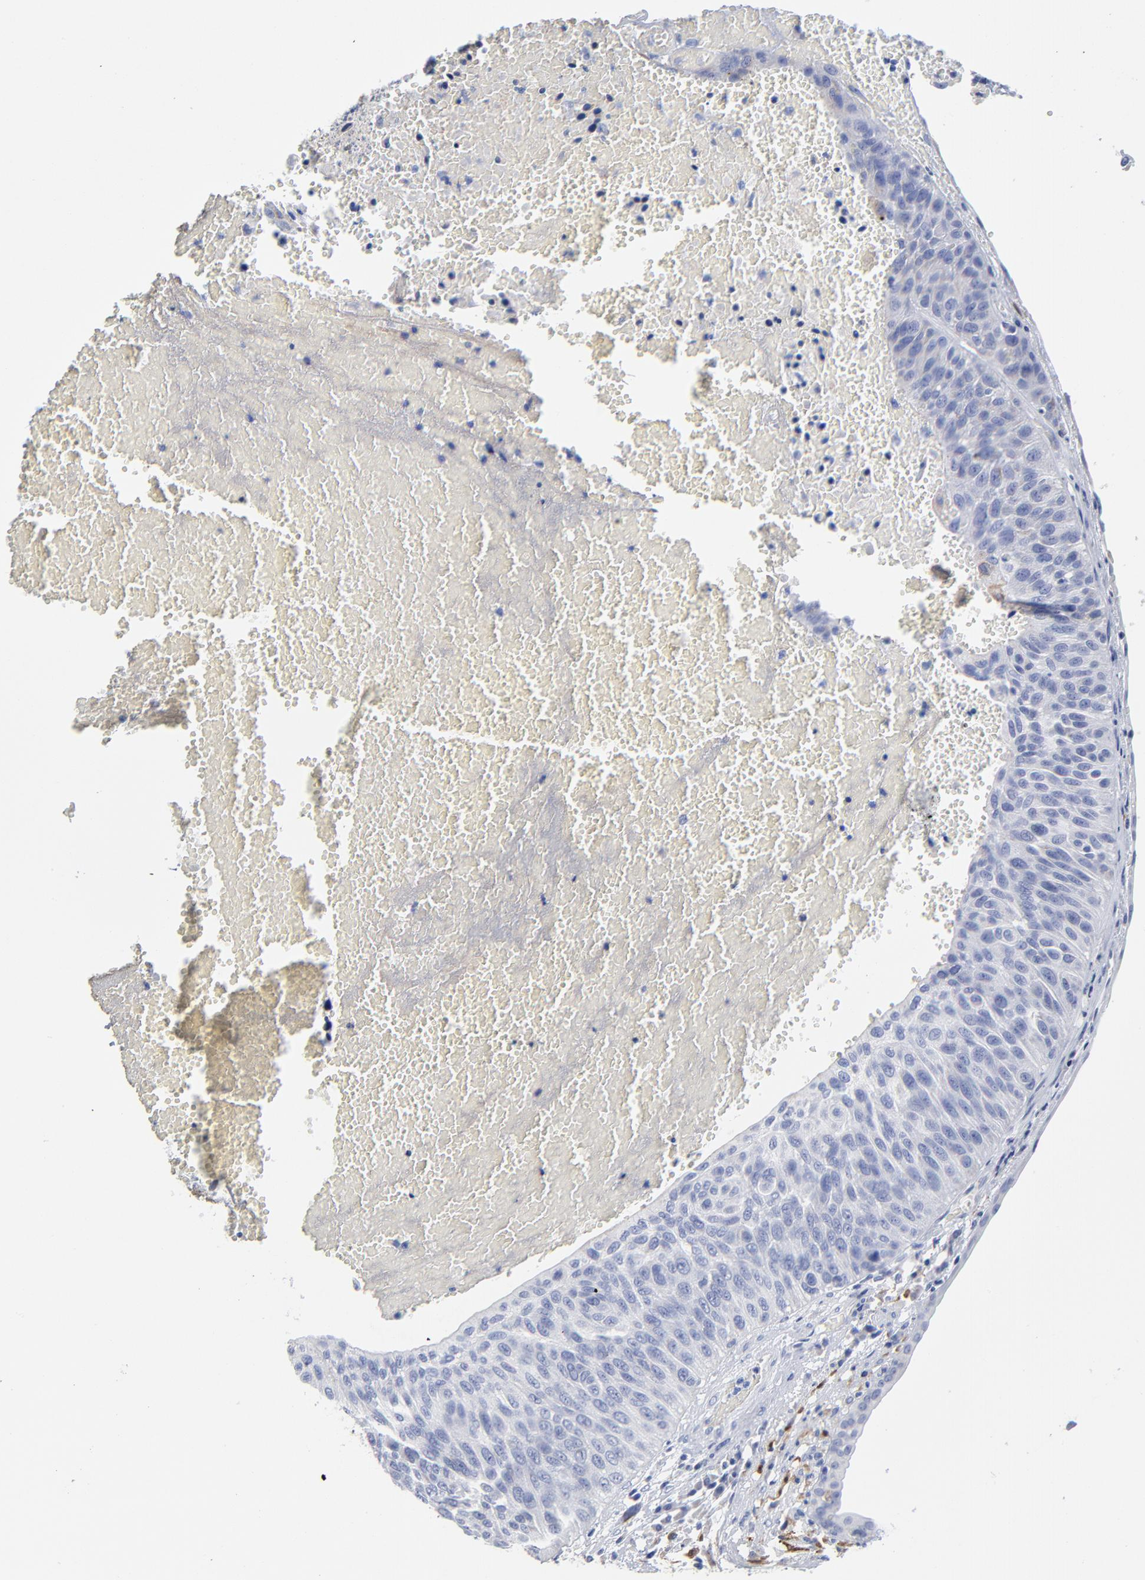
{"staining": {"intensity": "negative", "quantity": "none", "location": "none"}, "tissue": "urothelial cancer", "cell_type": "Tumor cells", "image_type": "cancer", "snomed": [{"axis": "morphology", "description": "Urothelial carcinoma, High grade"}, {"axis": "topography", "description": "Urinary bladder"}], "caption": "A high-resolution micrograph shows immunohistochemistry (IHC) staining of urothelial cancer, which reveals no significant staining in tumor cells. Brightfield microscopy of immunohistochemistry (IHC) stained with DAB (brown) and hematoxylin (blue), captured at high magnification.", "gene": "PTP4A1", "patient": {"sex": "male", "age": 66}}